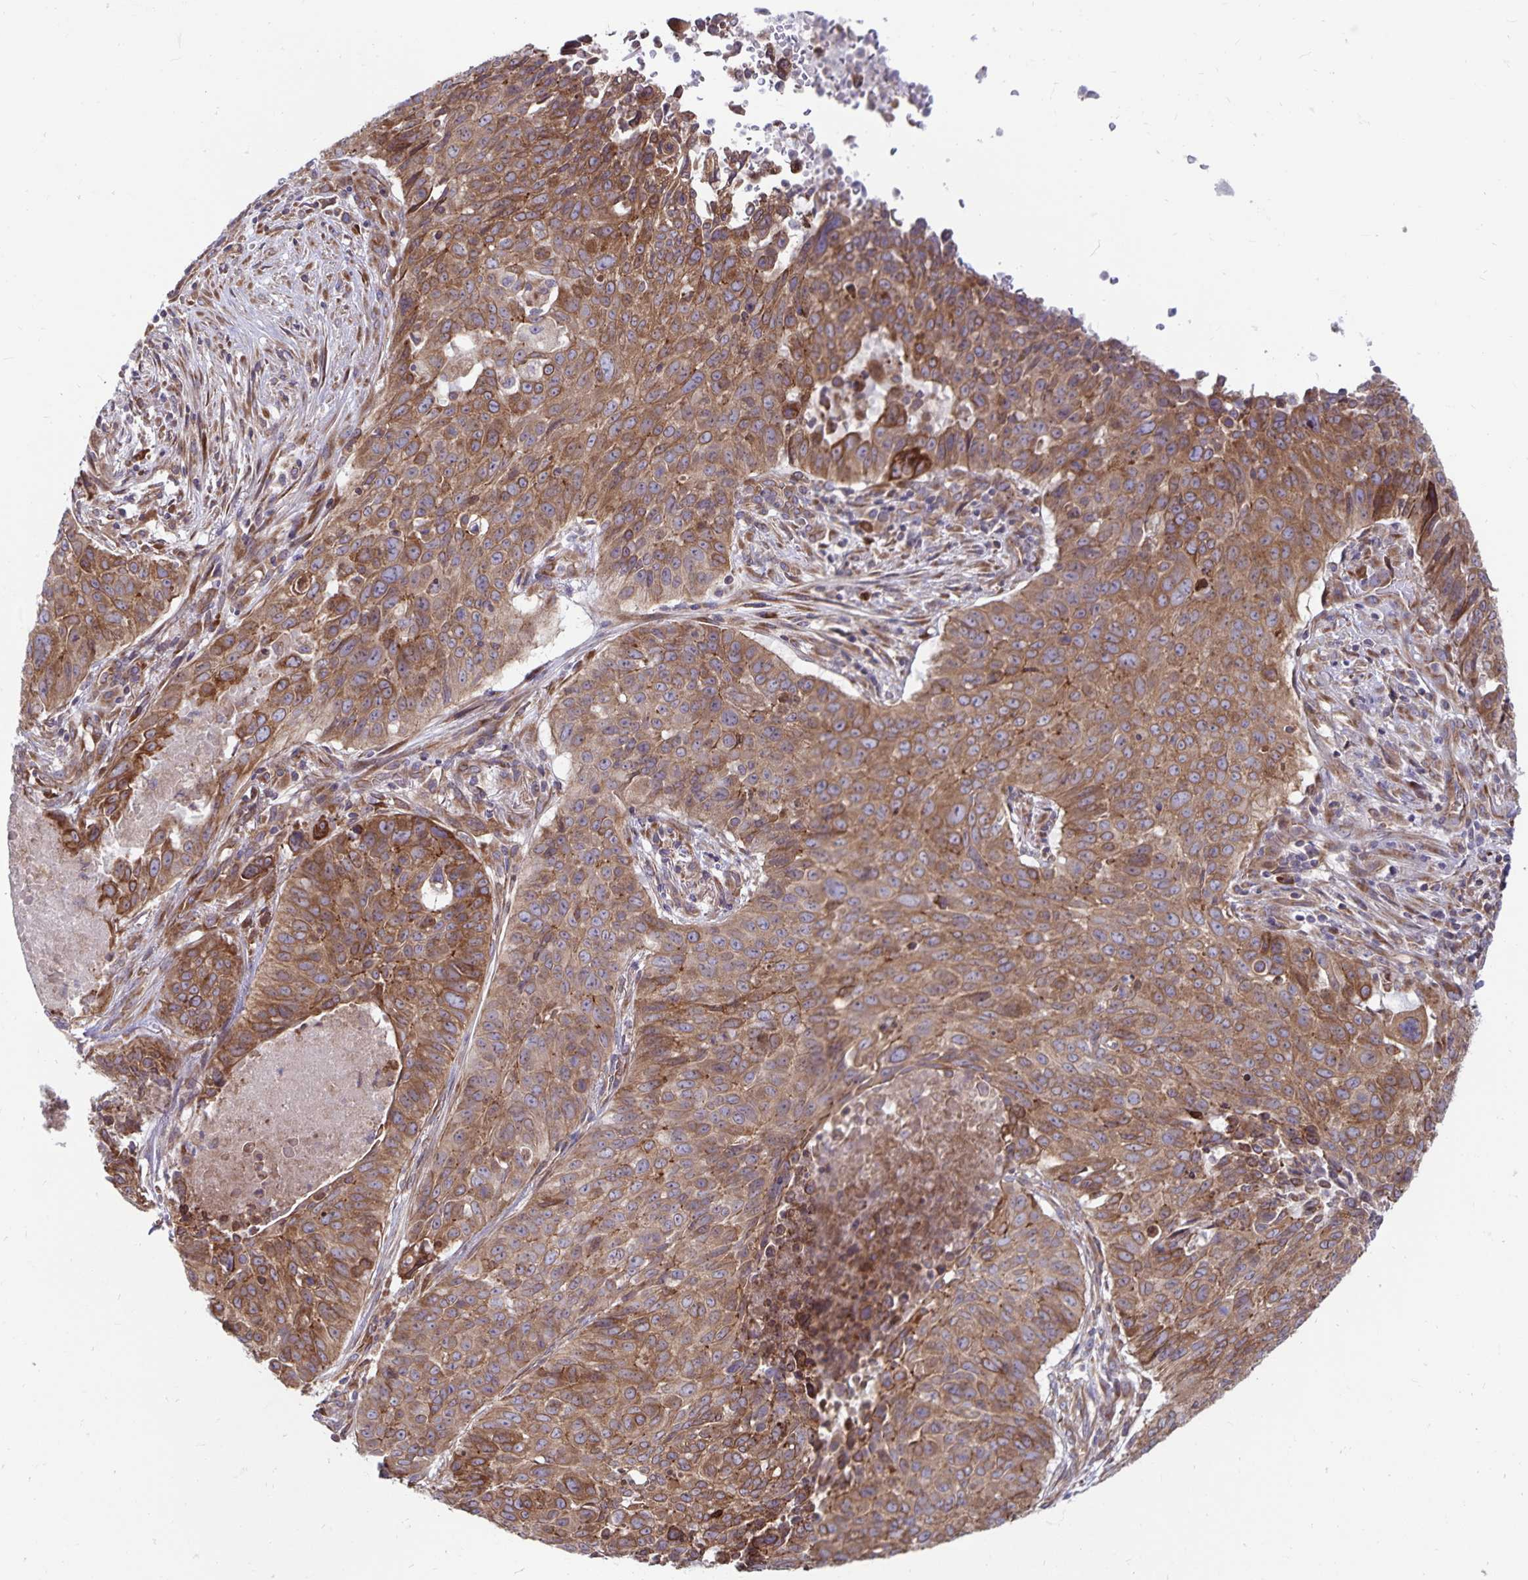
{"staining": {"intensity": "moderate", "quantity": ">75%", "location": "cytoplasmic/membranous"}, "tissue": "lung cancer", "cell_type": "Tumor cells", "image_type": "cancer", "snomed": [{"axis": "morphology", "description": "Normal tissue, NOS"}, {"axis": "morphology", "description": "Squamous cell carcinoma, NOS"}, {"axis": "topography", "description": "Bronchus"}, {"axis": "topography", "description": "Lung"}], "caption": "There is medium levels of moderate cytoplasmic/membranous positivity in tumor cells of lung cancer (squamous cell carcinoma), as demonstrated by immunohistochemical staining (brown color).", "gene": "SEC62", "patient": {"sex": "male", "age": 64}}